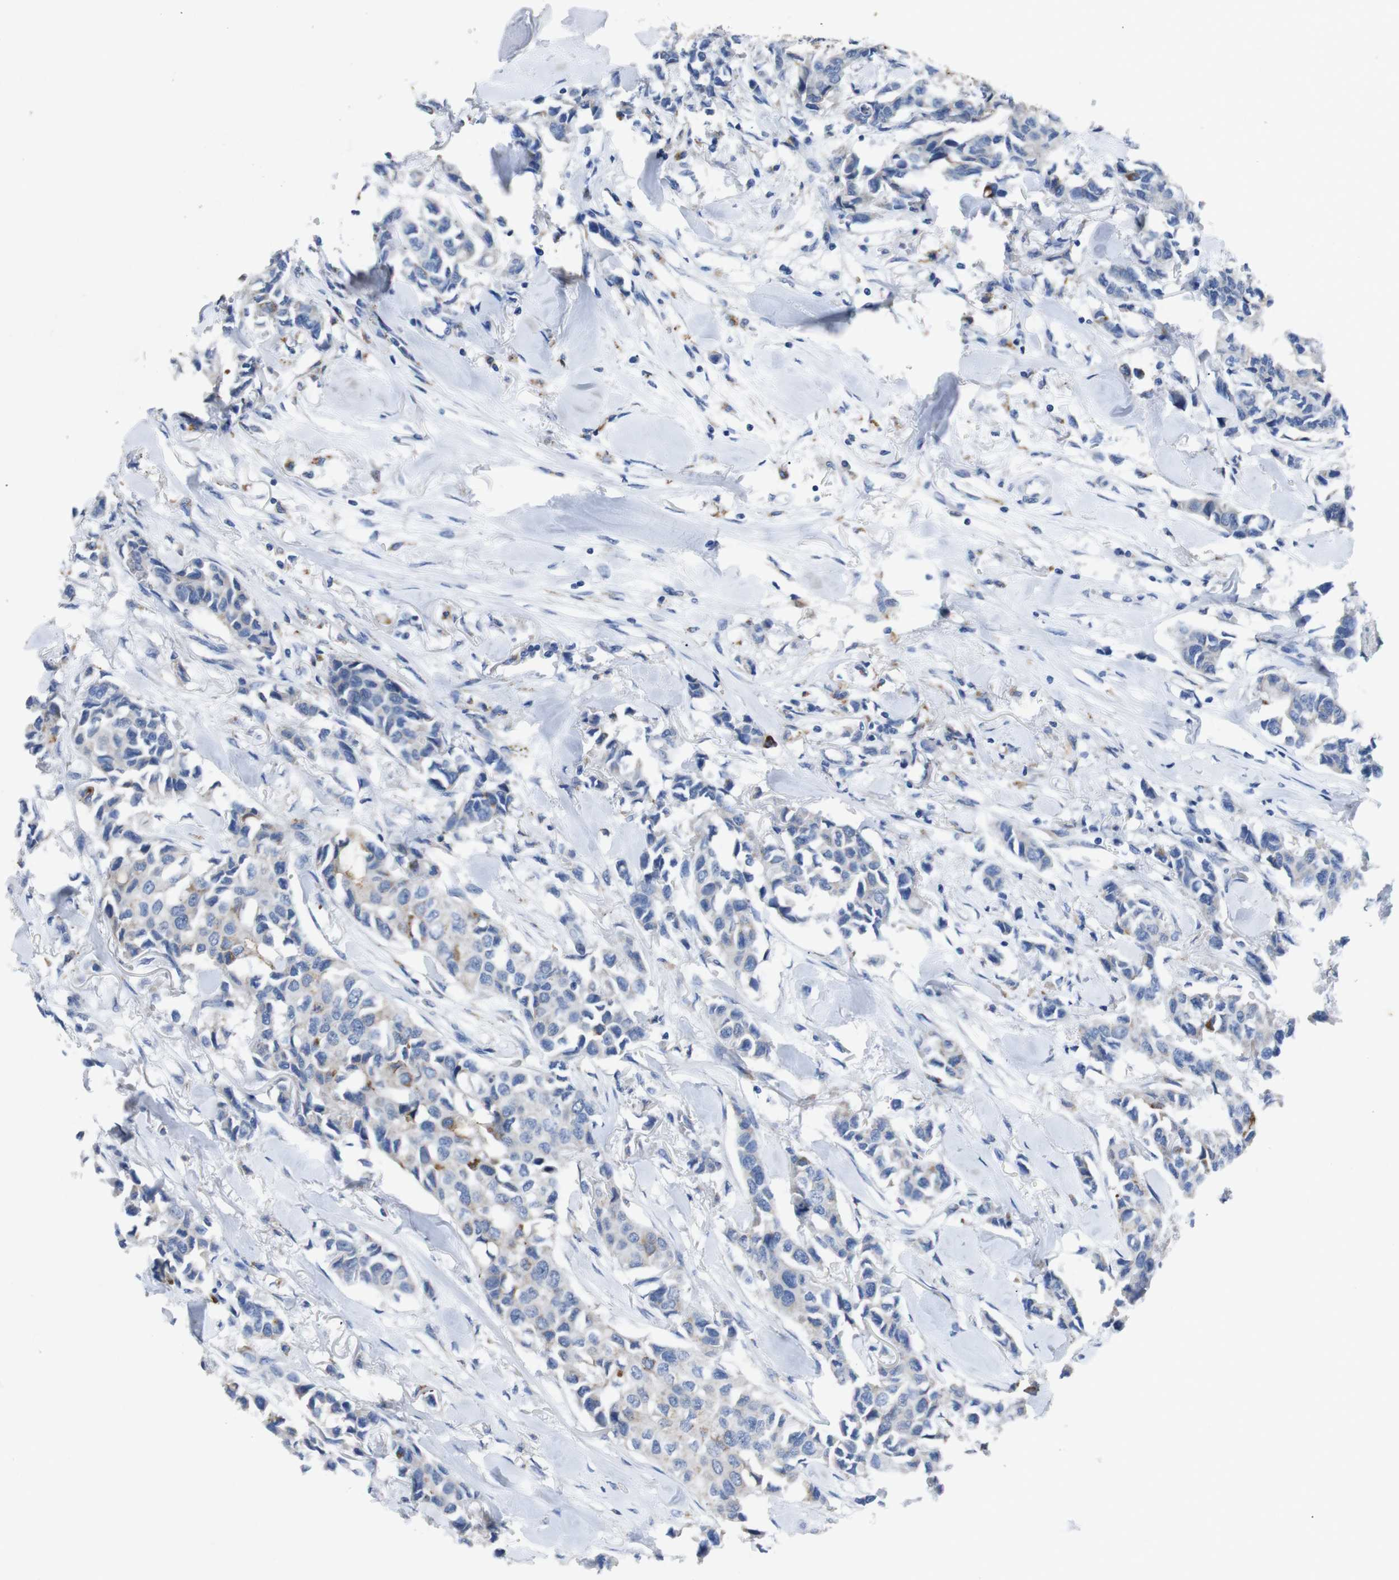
{"staining": {"intensity": "strong", "quantity": "<25%", "location": "cytoplasmic/membranous"}, "tissue": "breast cancer", "cell_type": "Tumor cells", "image_type": "cancer", "snomed": [{"axis": "morphology", "description": "Duct carcinoma"}, {"axis": "topography", "description": "Breast"}], "caption": "A high-resolution photomicrograph shows IHC staining of intraductal carcinoma (breast), which demonstrates strong cytoplasmic/membranous positivity in about <25% of tumor cells.", "gene": "GJB2", "patient": {"sex": "female", "age": 80}}